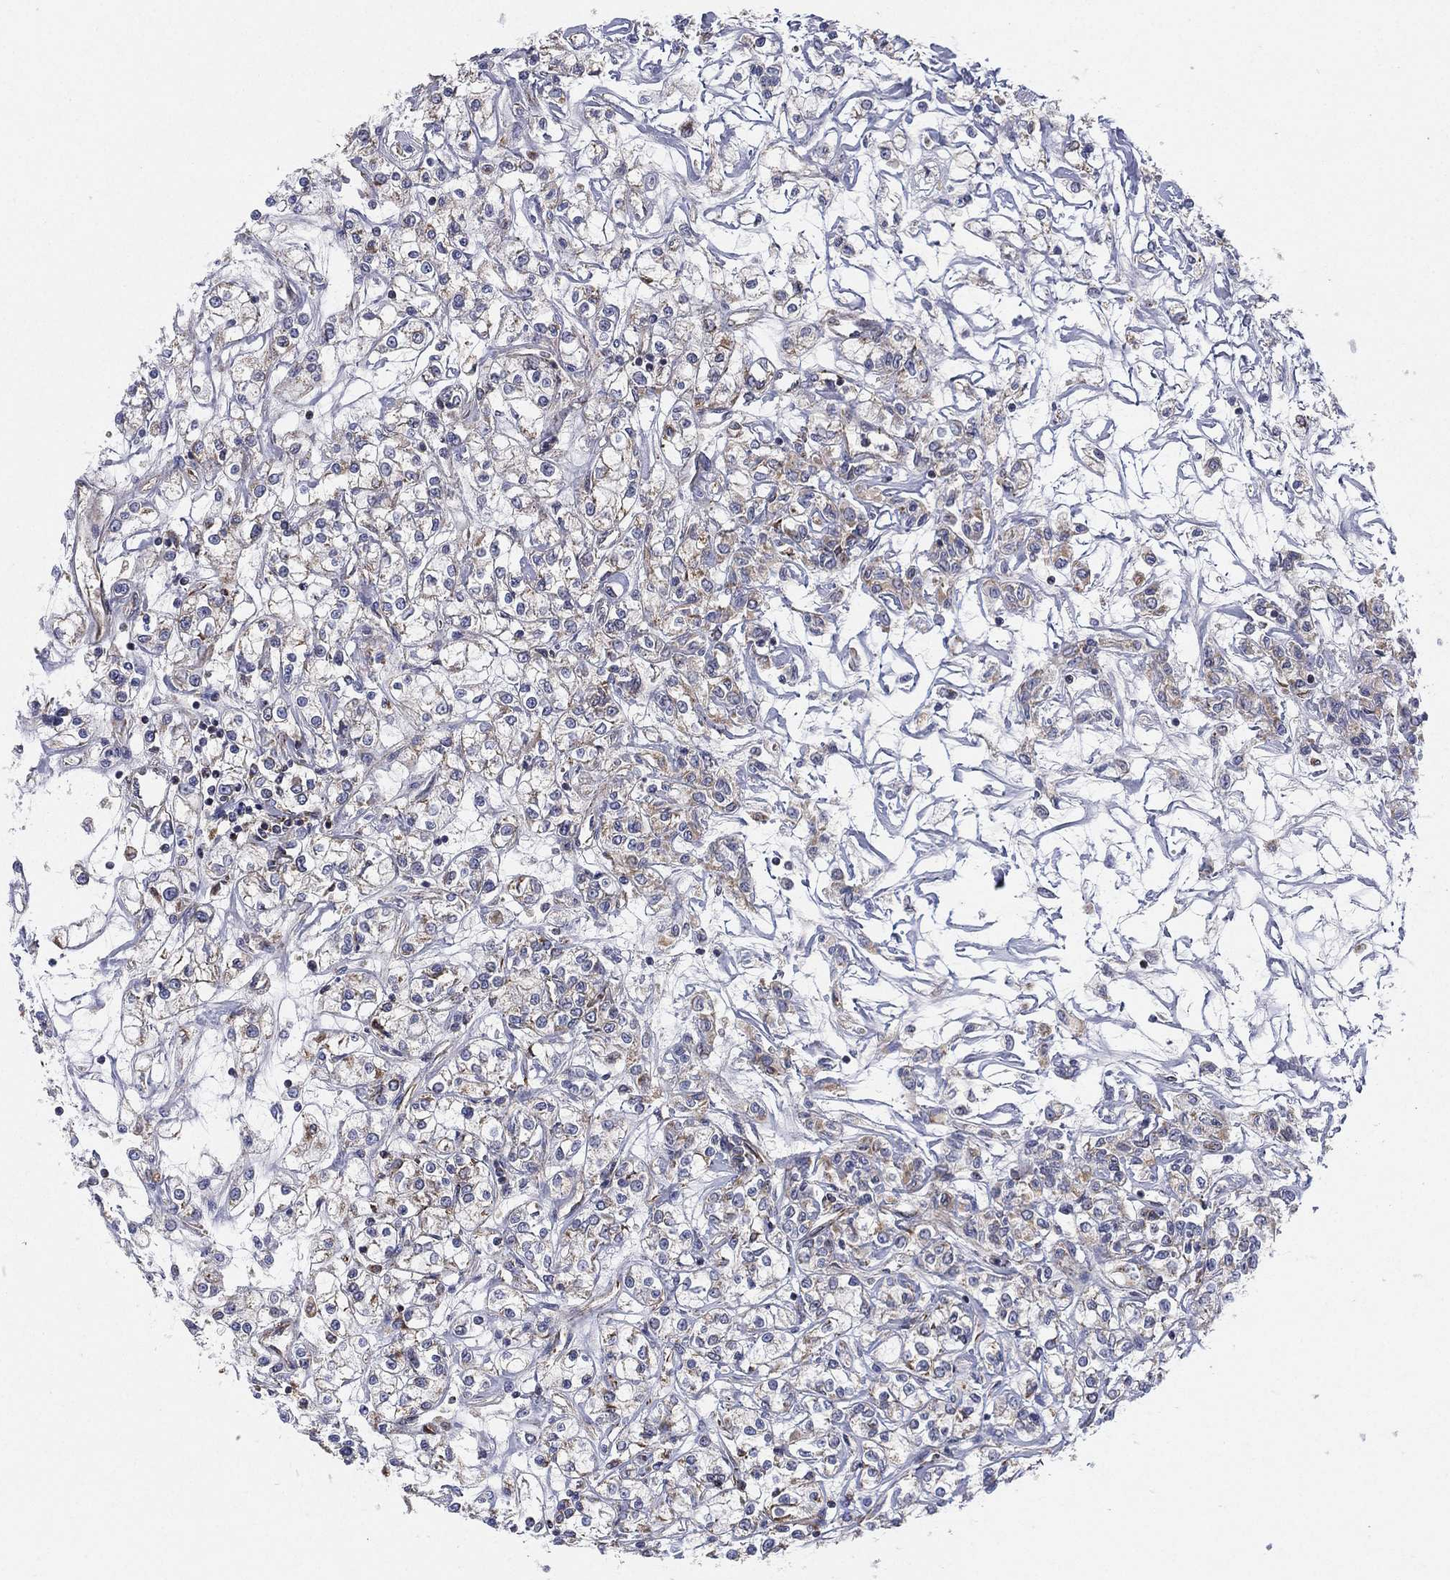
{"staining": {"intensity": "weak", "quantity": "<25%", "location": "cytoplasmic/membranous"}, "tissue": "renal cancer", "cell_type": "Tumor cells", "image_type": "cancer", "snomed": [{"axis": "morphology", "description": "Adenocarcinoma, NOS"}, {"axis": "topography", "description": "Kidney"}], "caption": "Immunohistochemical staining of renal cancer (adenocarcinoma) shows no significant staining in tumor cells.", "gene": "PSMG4", "patient": {"sex": "female", "age": 59}}